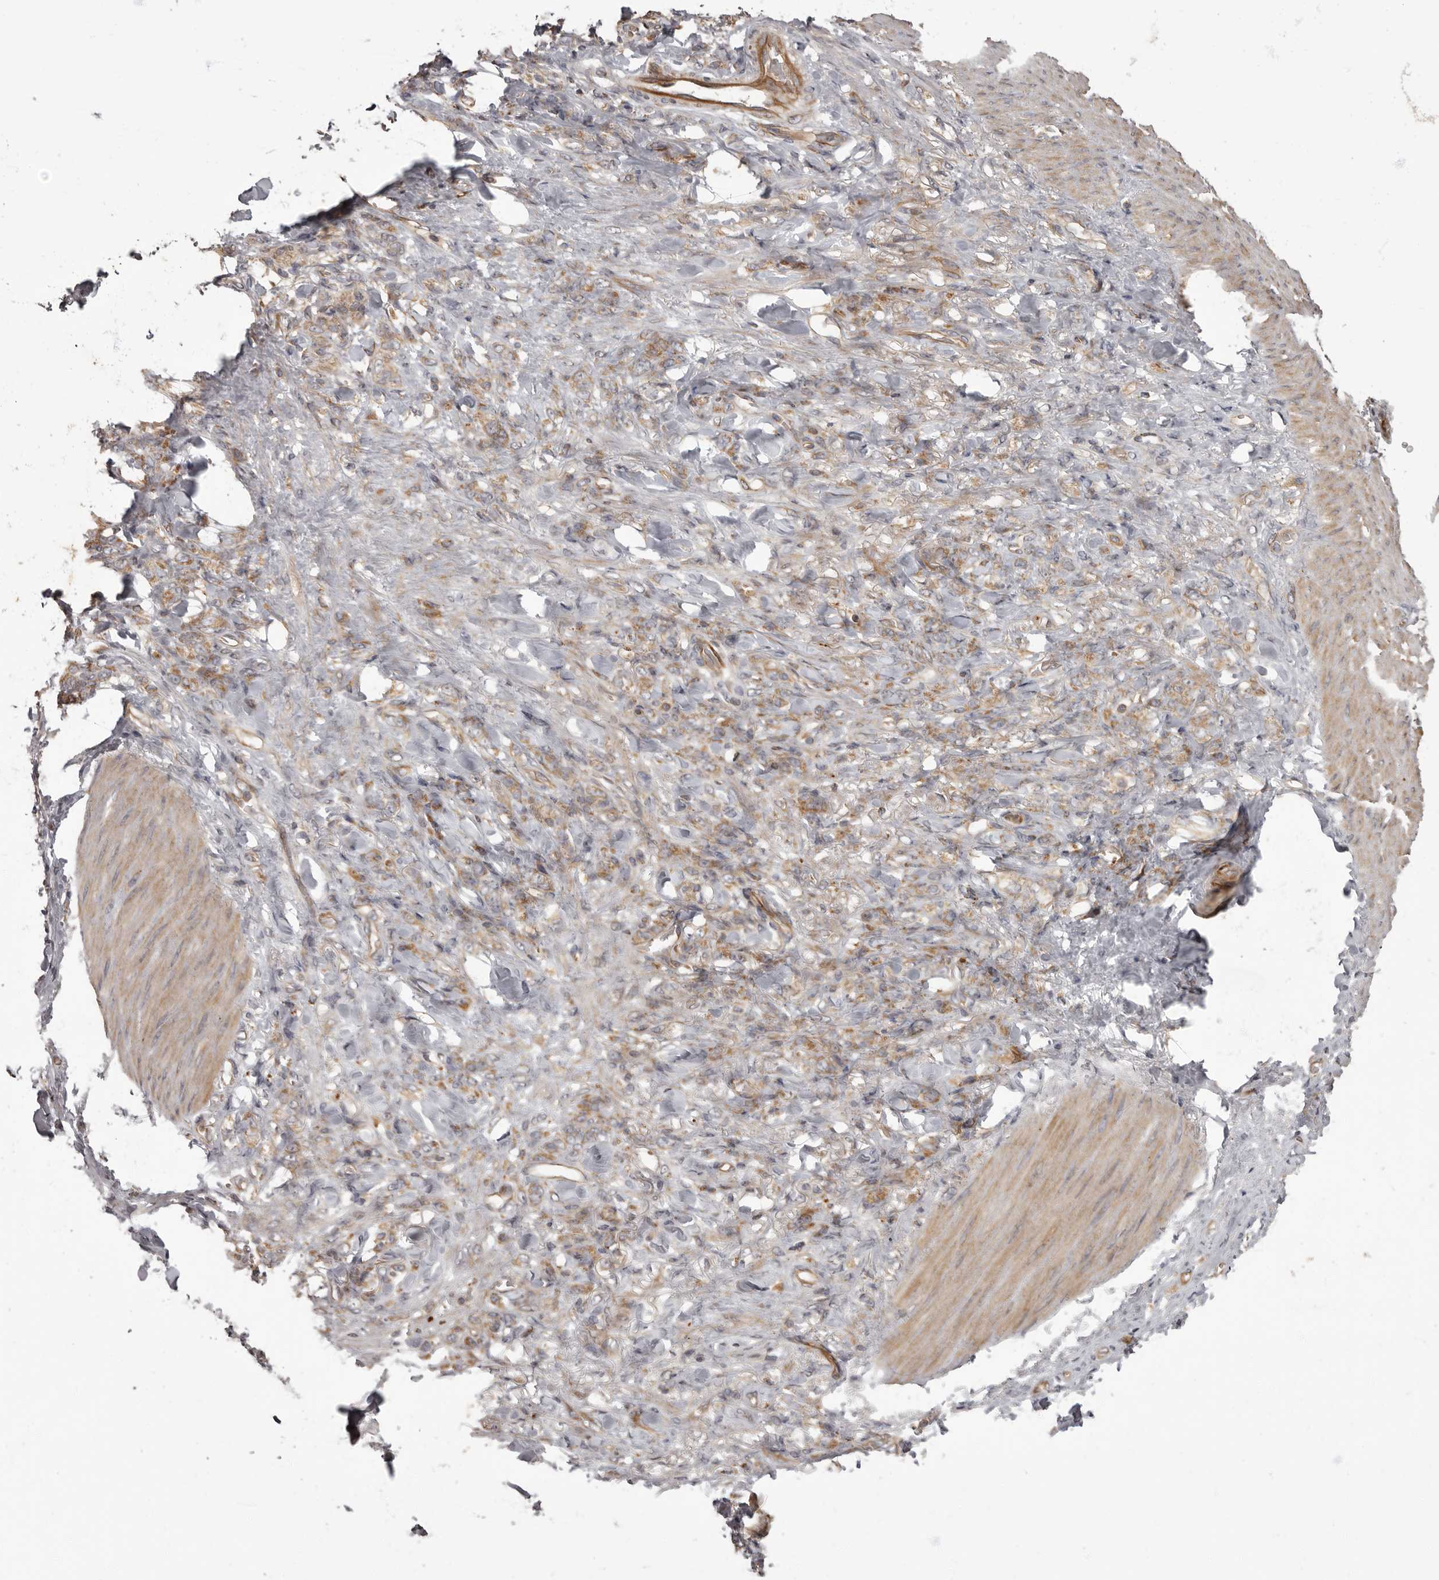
{"staining": {"intensity": "moderate", "quantity": ">75%", "location": "cytoplasmic/membranous"}, "tissue": "stomach cancer", "cell_type": "Tumor cells", "image_type": "cancer", "snomed": [{"axis": "morphology", "description": "Normal tissue, NOS"}, {"axis": "morphology", "description": "Adenocarcinoma, NOS"}, {"axis": "topography", "description": "Stomach"}], "caption": "Protein expression analysis of human stomach cancer reveals moderate cytoplasmic/membranous staining in about >75% of tumor cells. (DAB IHC, brown staining for protein, blue staining for nuclei).", "gene": "ADCY2", "patient": {"sex": "male", "age": 82}}